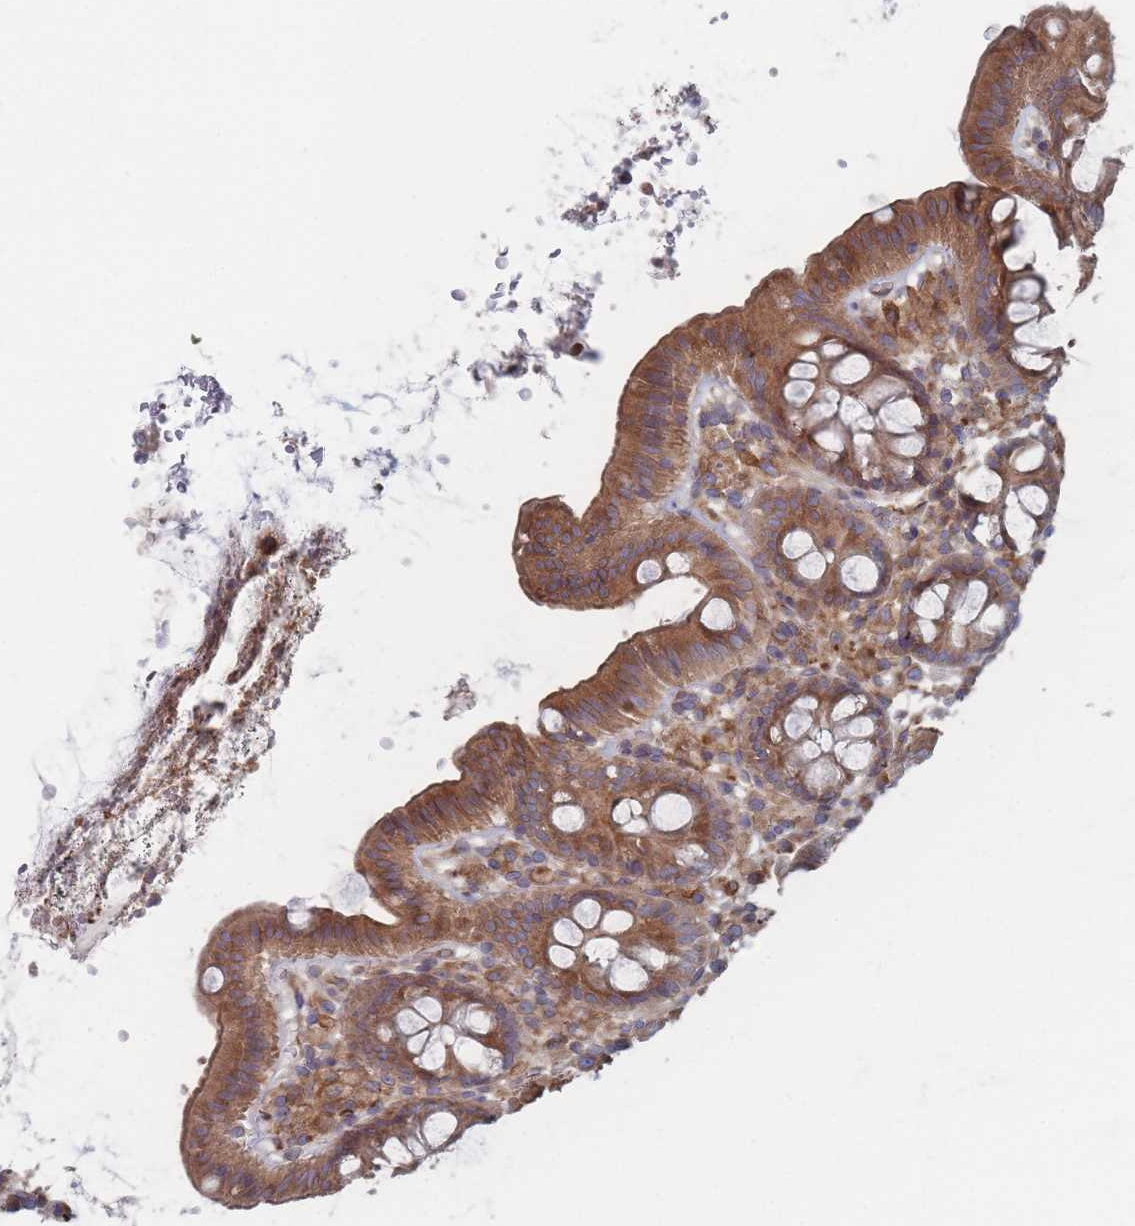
{"staining": {"intensity": "moderate", "quantity": ">75%", "location": "cytoplasmic/membranous"}, "tissue": "colon", "cell_type": "Endothelial cells", "image_type": "normal", "snomed": [{"axis": "morphology", "description": "Normal tissue, NOS"}, {"axis": "topography", "description": "Colon"}], "caption": "Immunohistochemical staining of benign human colon shows medium levels of moderate cytoplasmic/membranous staining in approximately >75% of endothelial cells. (Brightfield microscopy of DAB IHC at high magnification).", "gene": "KDSR", "patient": {"sex": "male", "age": 75}}